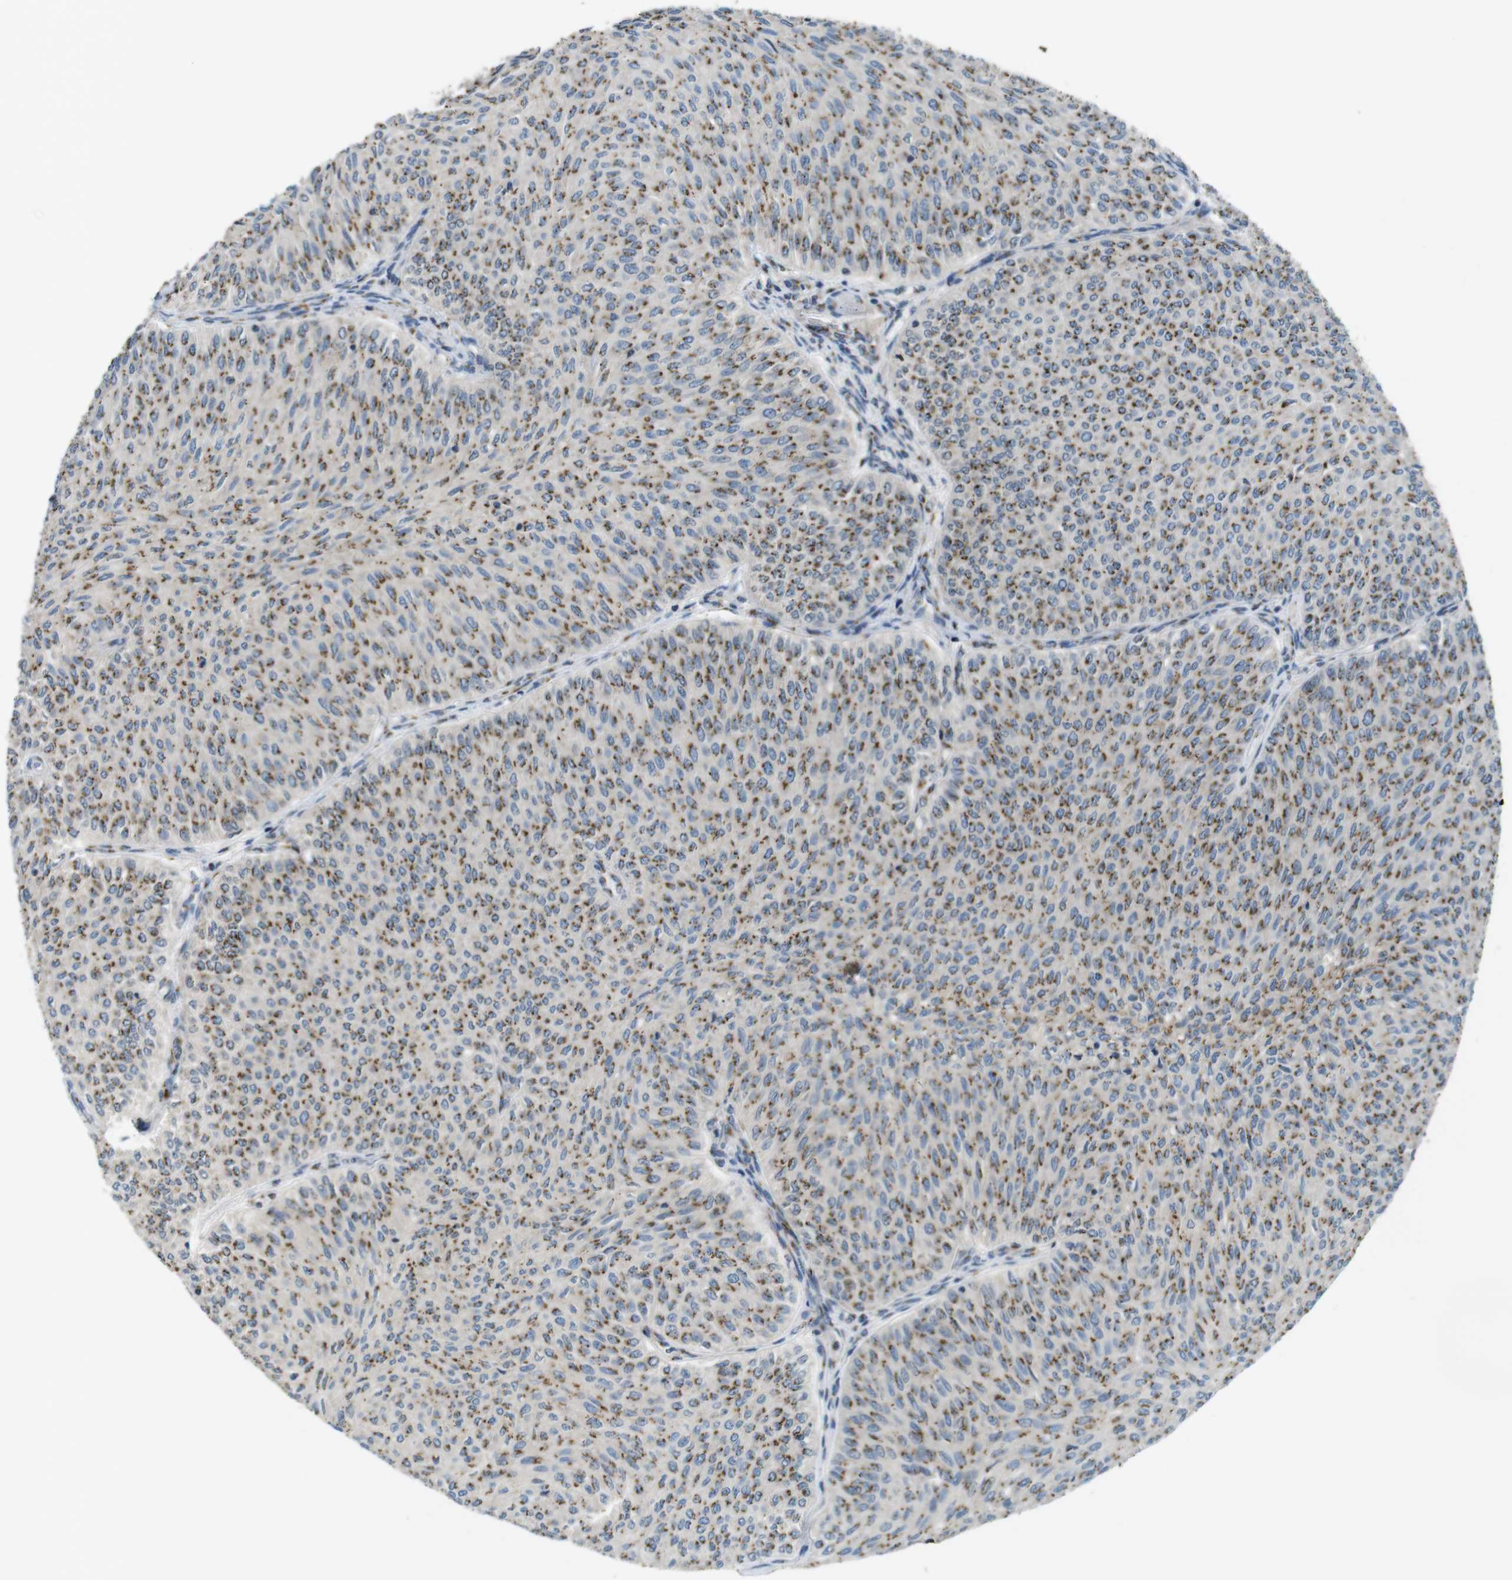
{"staining": {"intensity": "moderate", "quantity": ">75%", "location": "cytoplasmic/membranous"}, "tissue": "urothelial cancer", "cell_type": "Tumor cells", "image_type": "cancer", "snomed": [{"axis": "morphology", "description": "Urothelial carcinoma, Low grade"}, {"axis": "topography", "description": "Urinary bladder"}], "caption": "Brown immunohistochemical staining in urothelial cancer shows moderate cytoplasmic/membranous expression in approximately >75% of tumor cells.", "gene": "ZFPL1", "patient": {"sex": "male", "age": 78}}